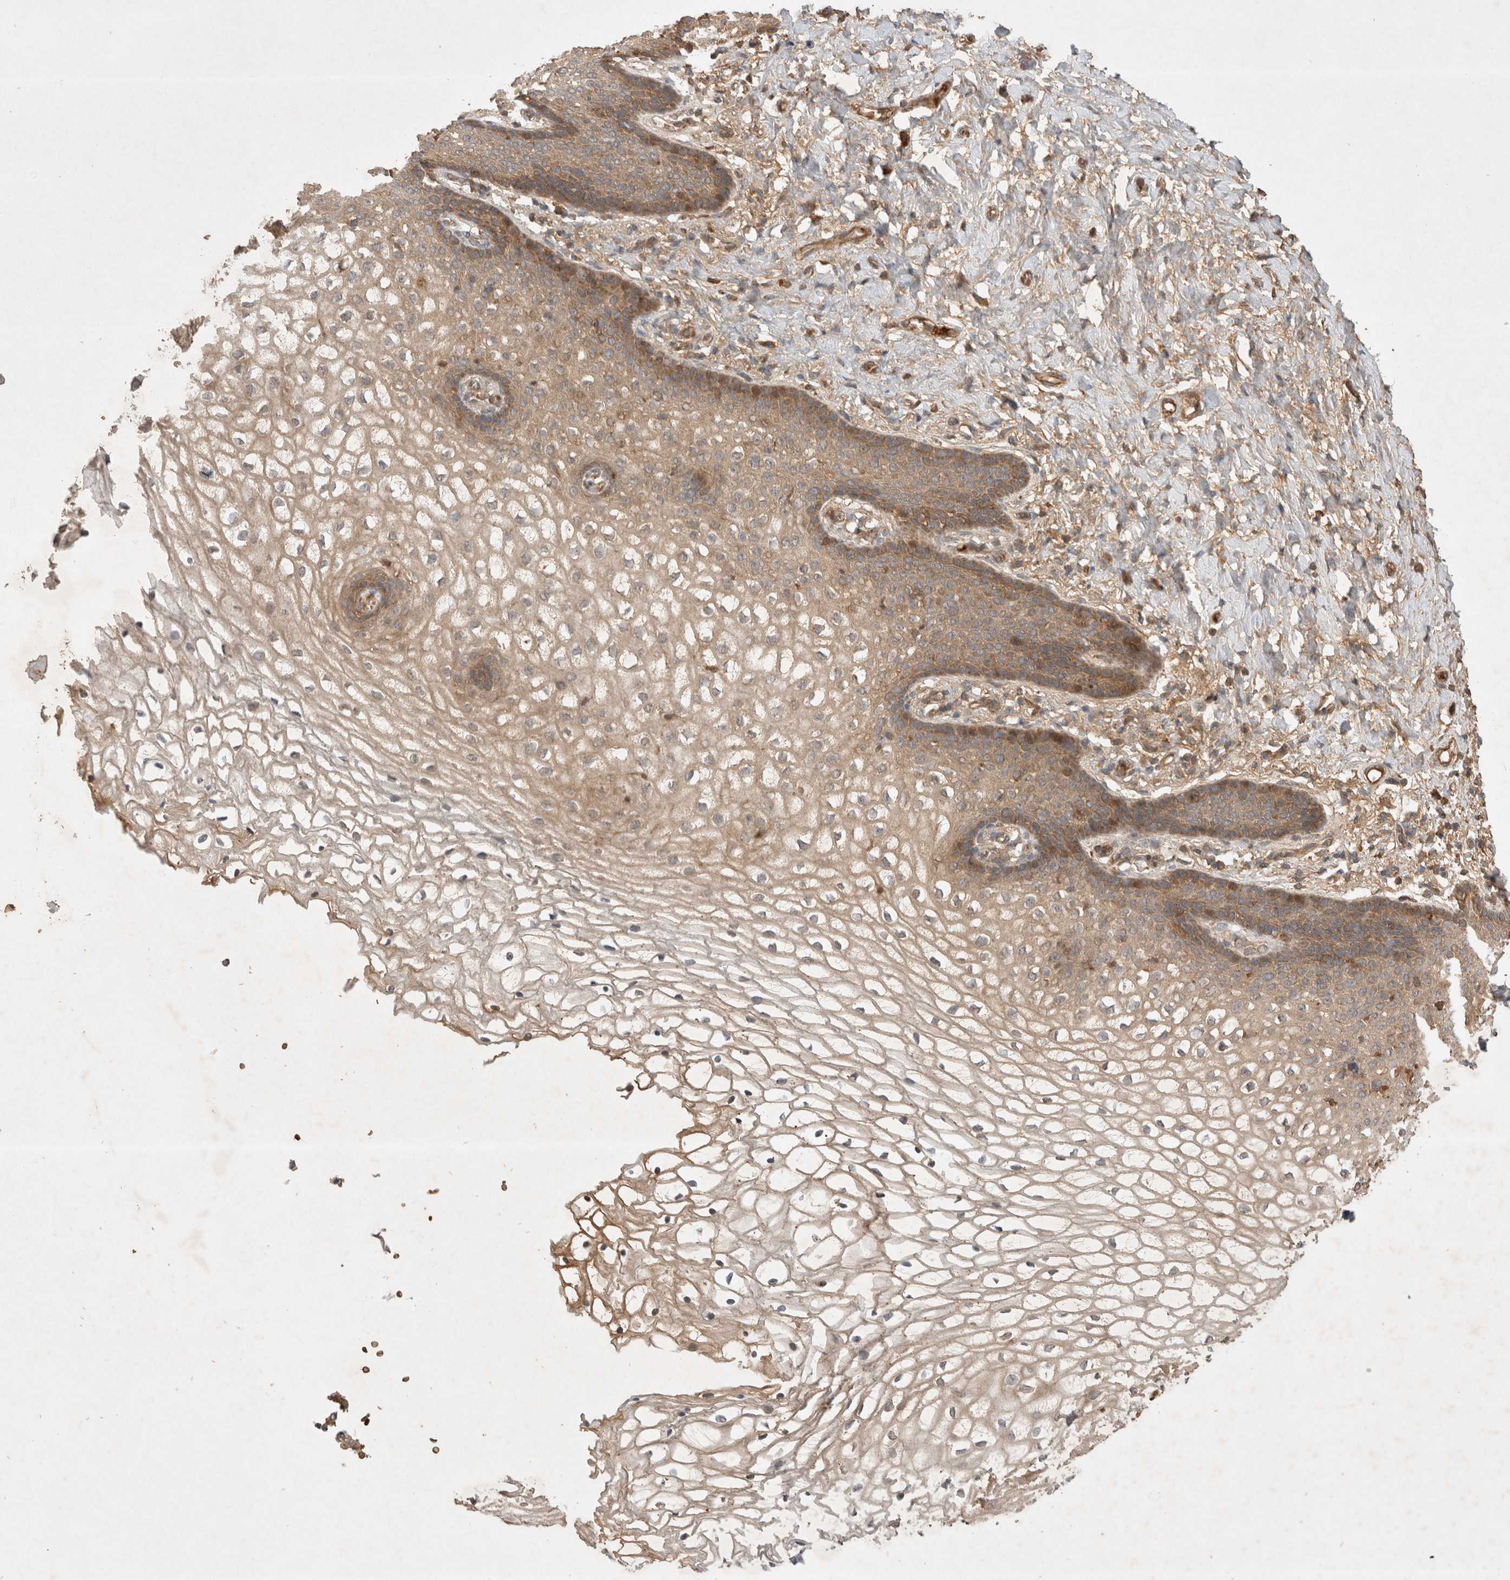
{"staining": {"intensity": "moderate", "quantity": ">75%", "location": "cytoplasmic/membranous"}, "tissue": "vagina", "cell_type": "Squamous epithelial cells", "image_type": "normal", "snomed": [{"axis": "morphology", "description": "Normal tissue, NOS"}, {"axis": "topography", "description": "Vagina"}], "caption": "Immunohistochemistry histopathology image of benign vagina stained for a protein (brown), which exhibits medium levels of moderate cytoplasmic/membranous positivity in approximately >75% of squamous epithelial cells.", "gene": "FAM221A", "patient": {"sex": "female", "age": 60}}